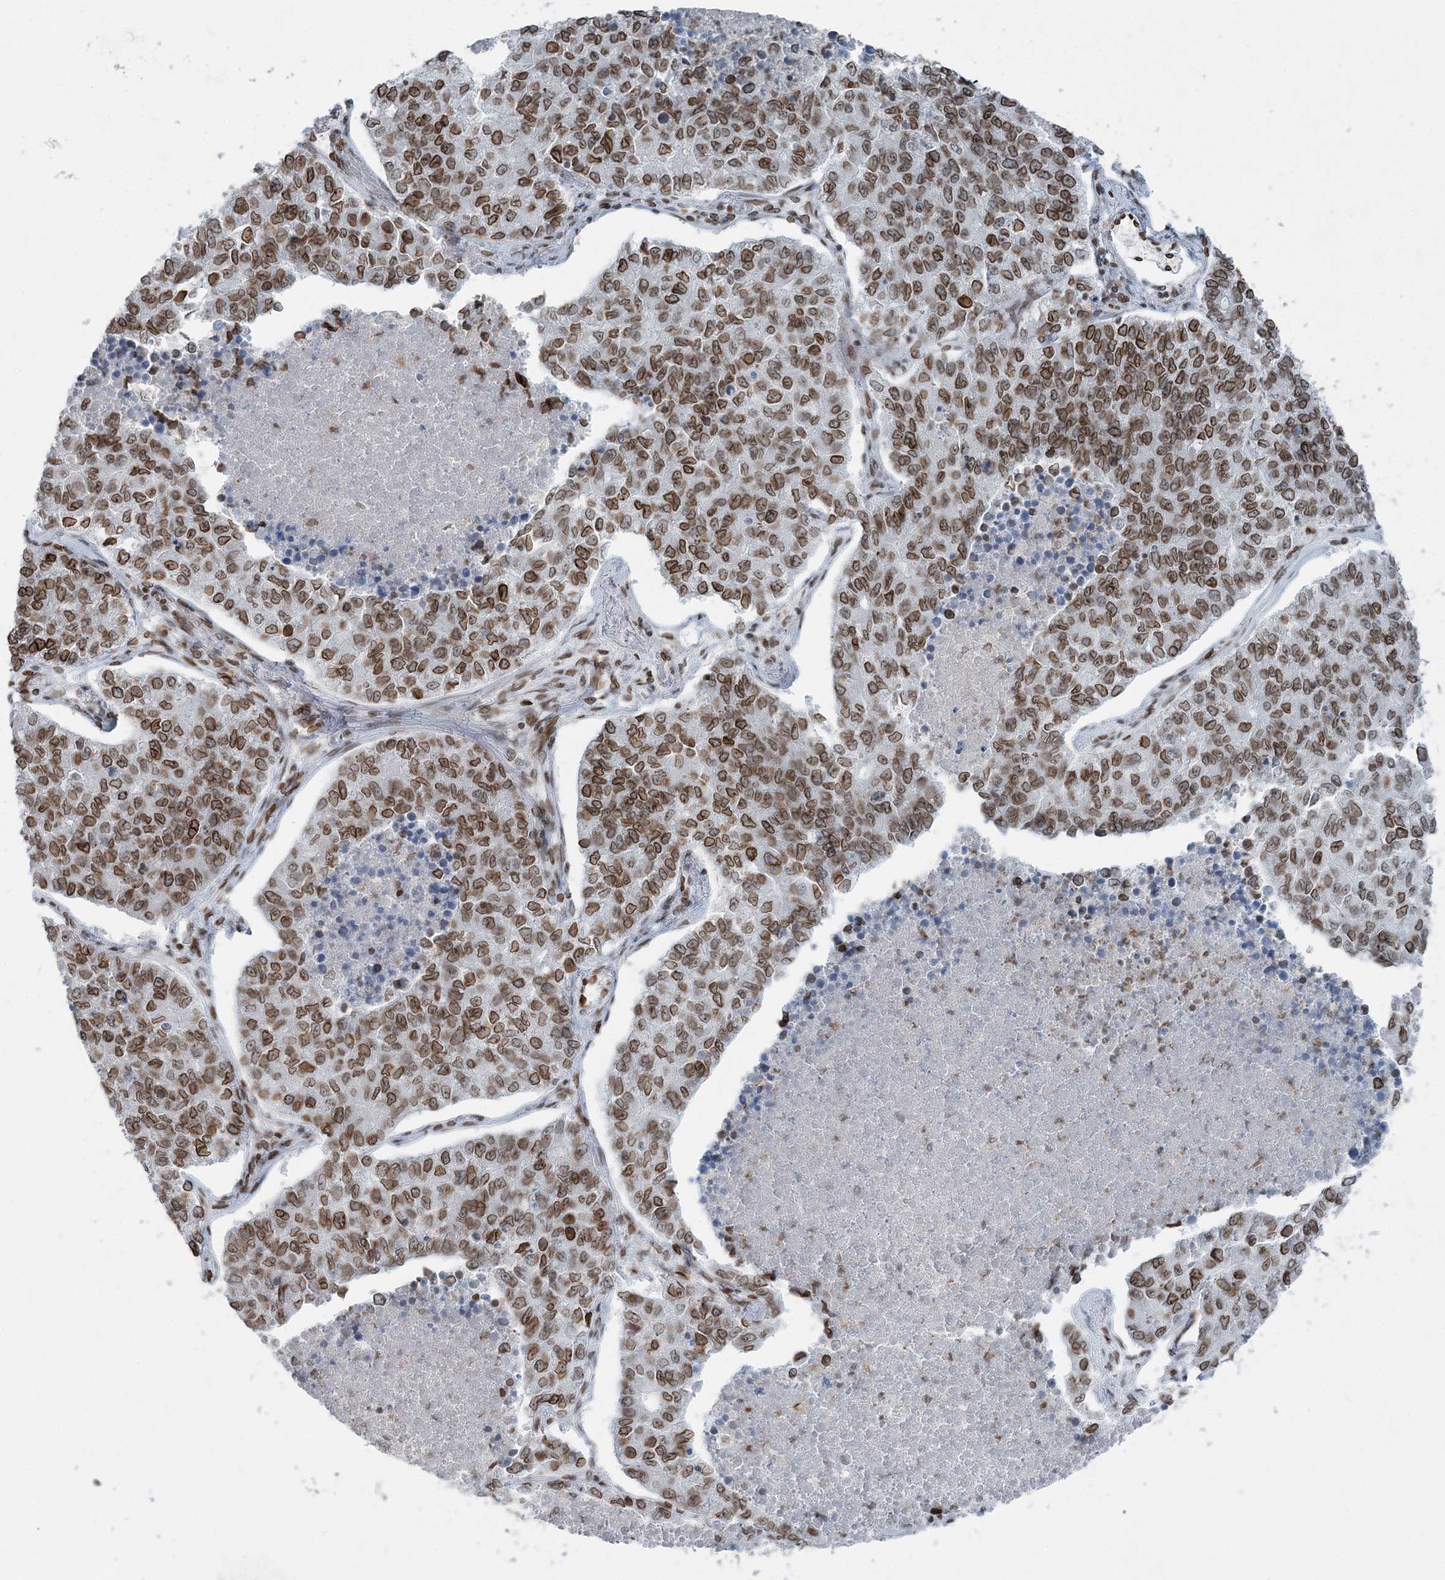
{"staining": {"intensity": "moderate", "quantity": ">75%", "location": "cytoplasmic/membranous,nuclear"}, "tissue": "lung cancer", "cell_type": "Tumor cells", "image_type": "cancer", "snomed": [{"axis": "morphology", "description": "Adenocarcinoma, NOS"}, {"axis": "topography", "description": "Lung"}], "caption": "Lung cancer stained with immunohistochemistry shows moderate cytoplasmic/membranous and nuclear positivity in about >75% of tumor cells.", "gene": "GJD4", "patient": {"sex": "male", "age": 49}}